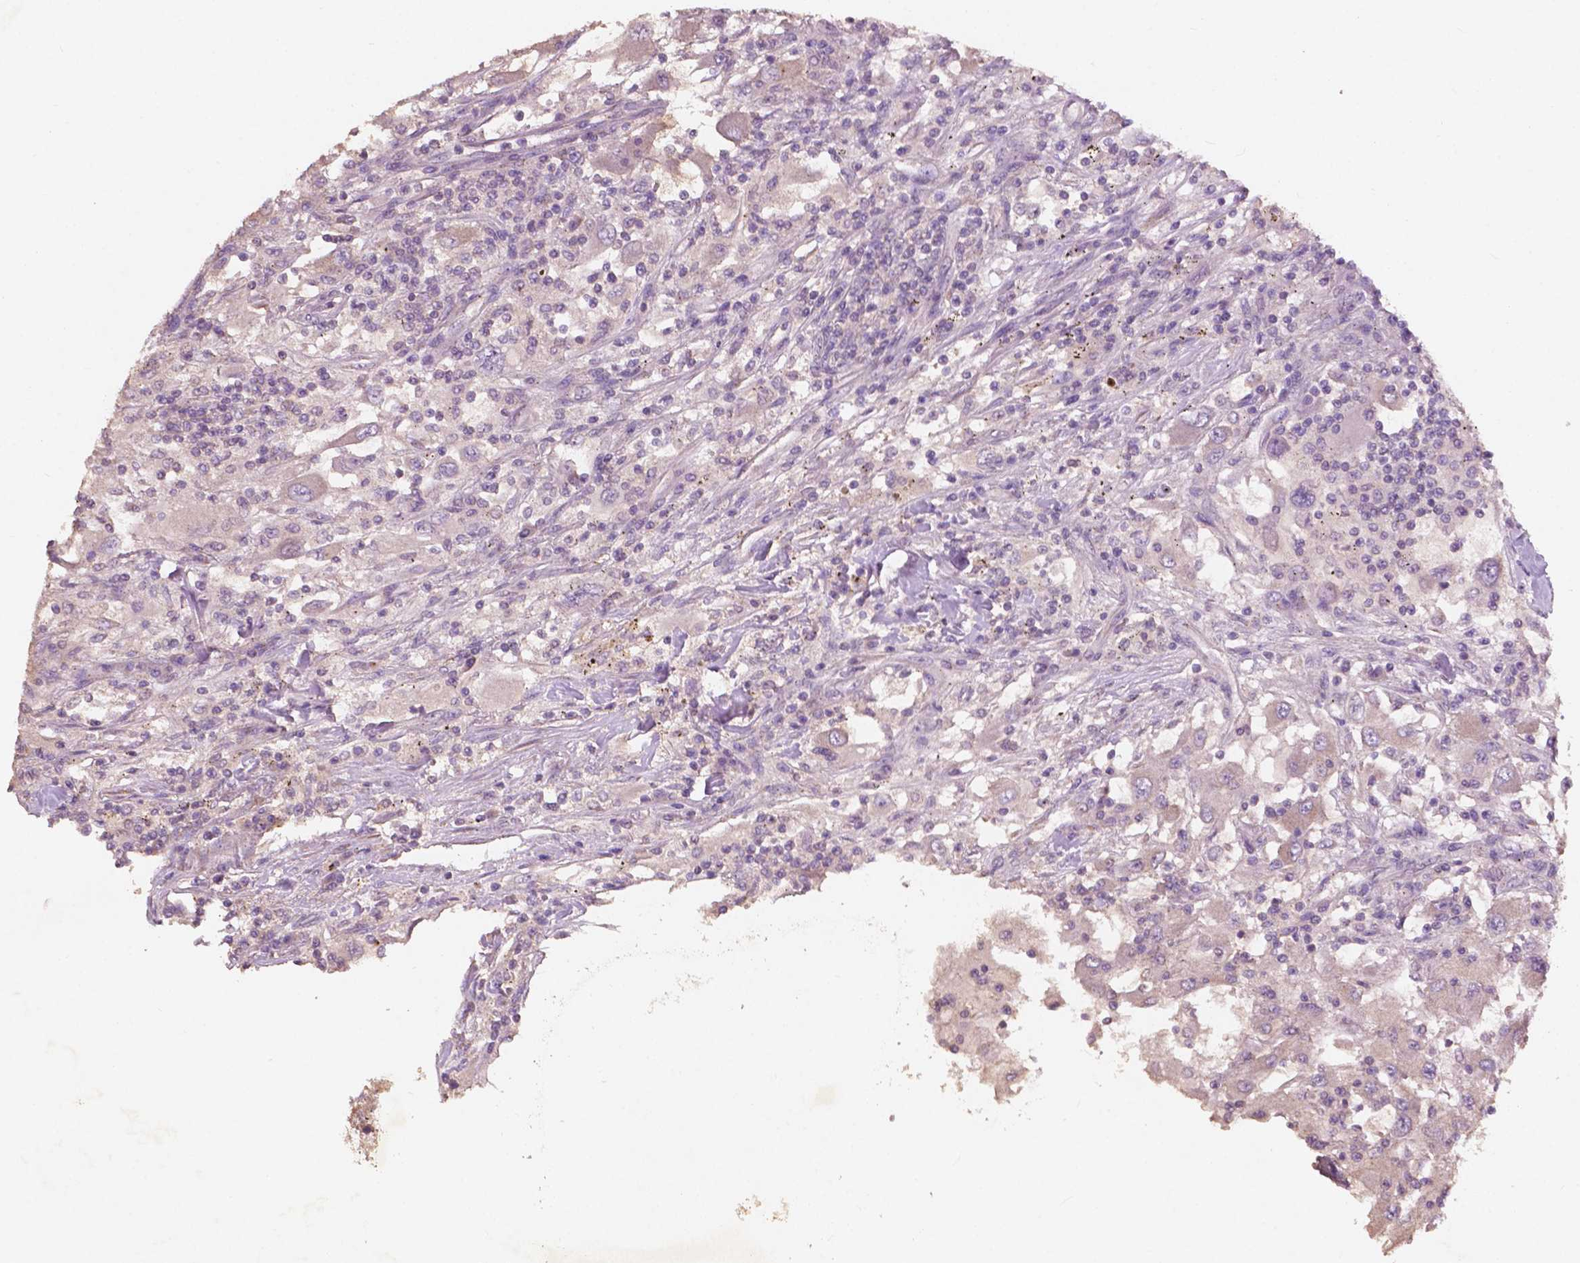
{"staining": {"intensity": "weak", "quantity": "<25%", "location": "cytoplasmic/membranous"}, "tissue": "renal cancer", "cell_type": "Tumor cells", "image_type": "cancer", "snomed": [{"axis": "morphology", "description": "Adenocarcinoma, NOS"}, {"axis": "topography", "description": "Kidney"}], "caption": "IHC histopathology image of neoplastic tissue: human renal cancer stained with DAB shows no significant protein expression in tumor cells.", "gene": "CHPT1", "patient": {"sex": "female", "age": 67}}